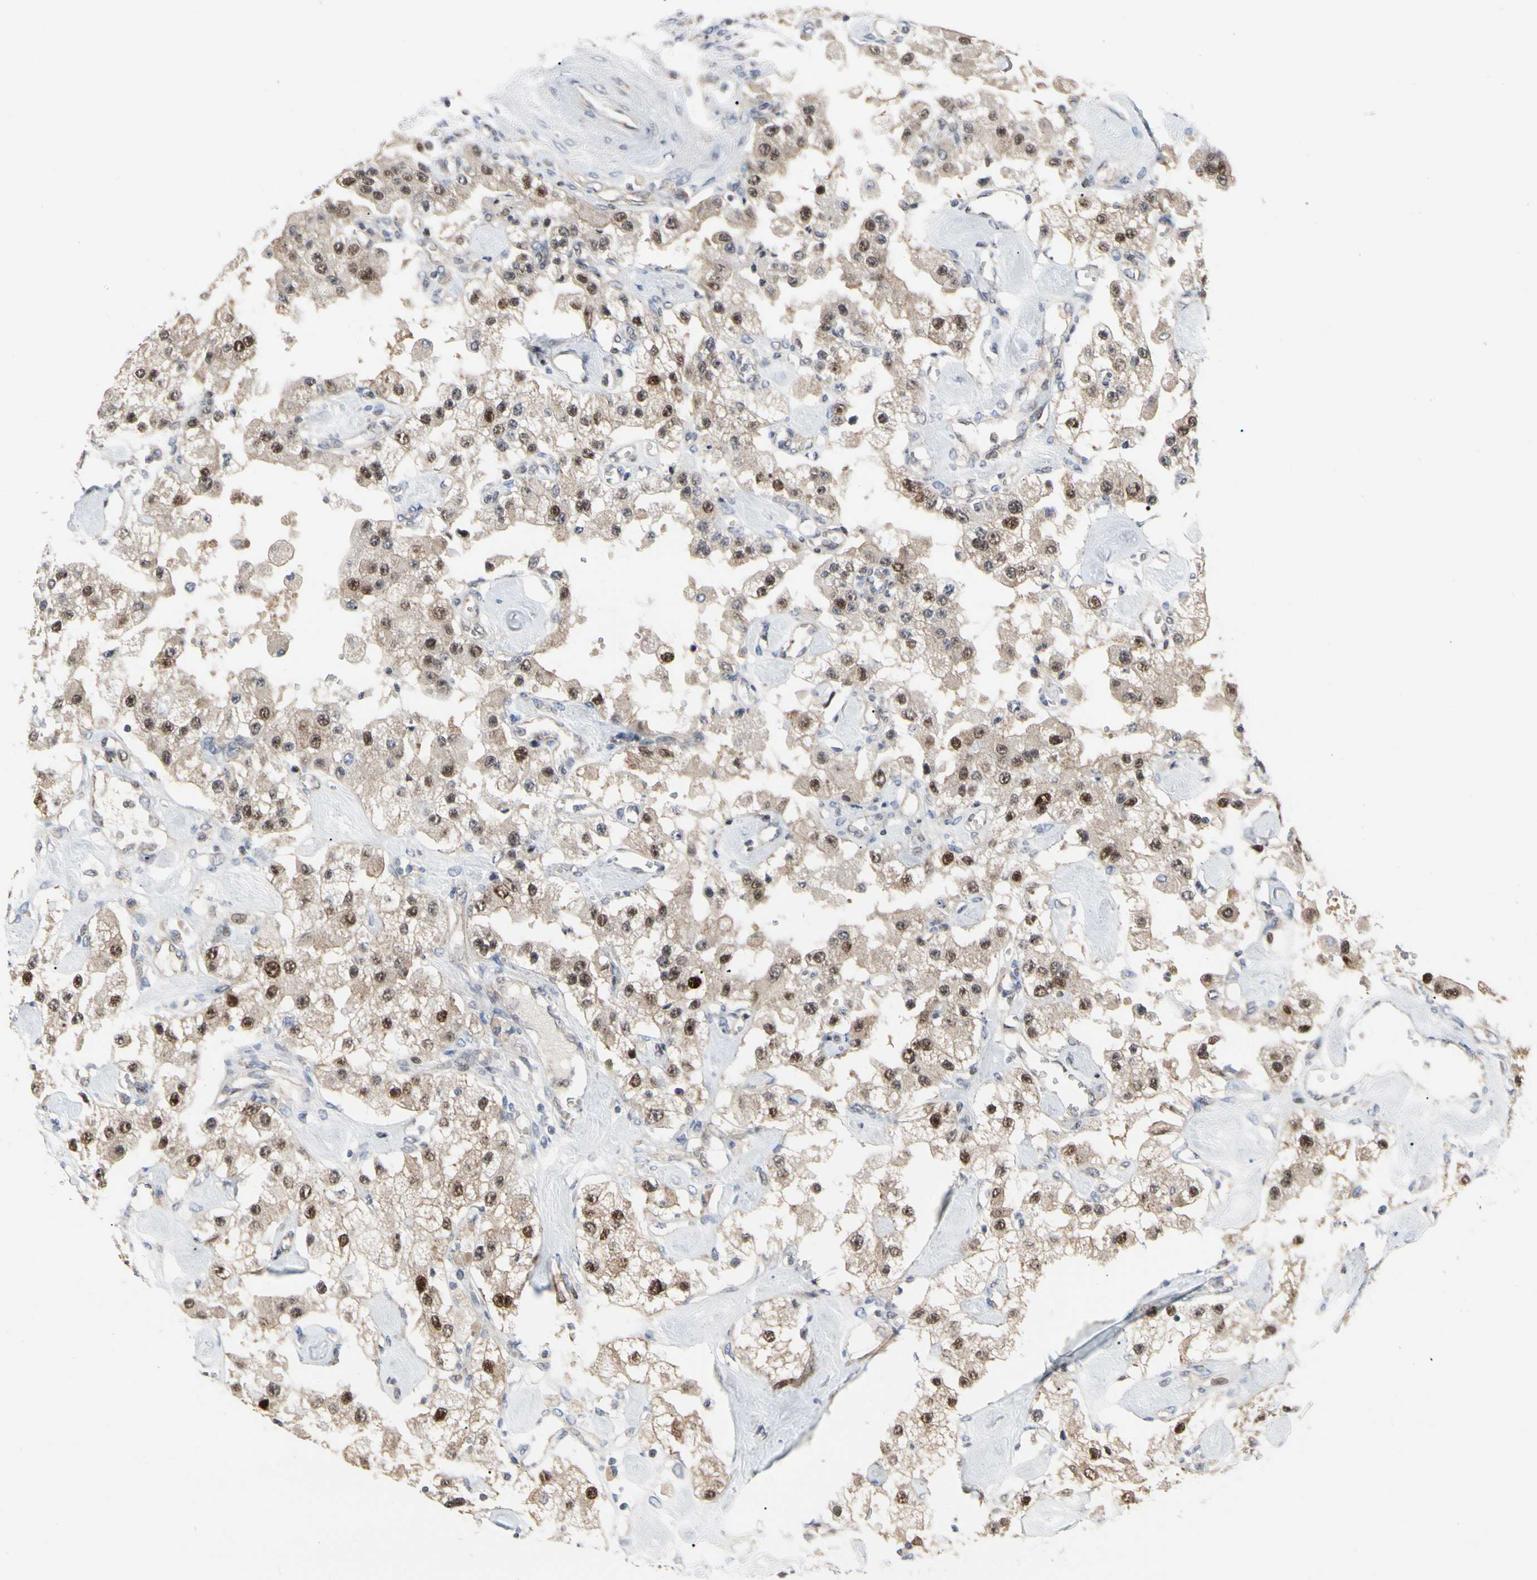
{"staining": {"intensity": "moderate", "quantity": ">75%", "location": "cytoplasmic/membranous,nuclear"}, "tissue": "carcinoid", "cell_type": "Tumor cells", "image_type": "cancer", "snomed": [{"axis": "morphology", "description": "Carcinoid, malignant, NOS"}, {"axis": "topography", "description": "Pancreas"}], "caption": "Immunohistochemistry (IHC) micrograph of human carcinoid (malignant) stained for a protein (brown), which displays medium levels of moderate cytoplasmic/membranous and nuclear staining in approximately >75% of tumor cells.", "gene": "CDK5", "patient": {"sex": "male", "age": 41}}